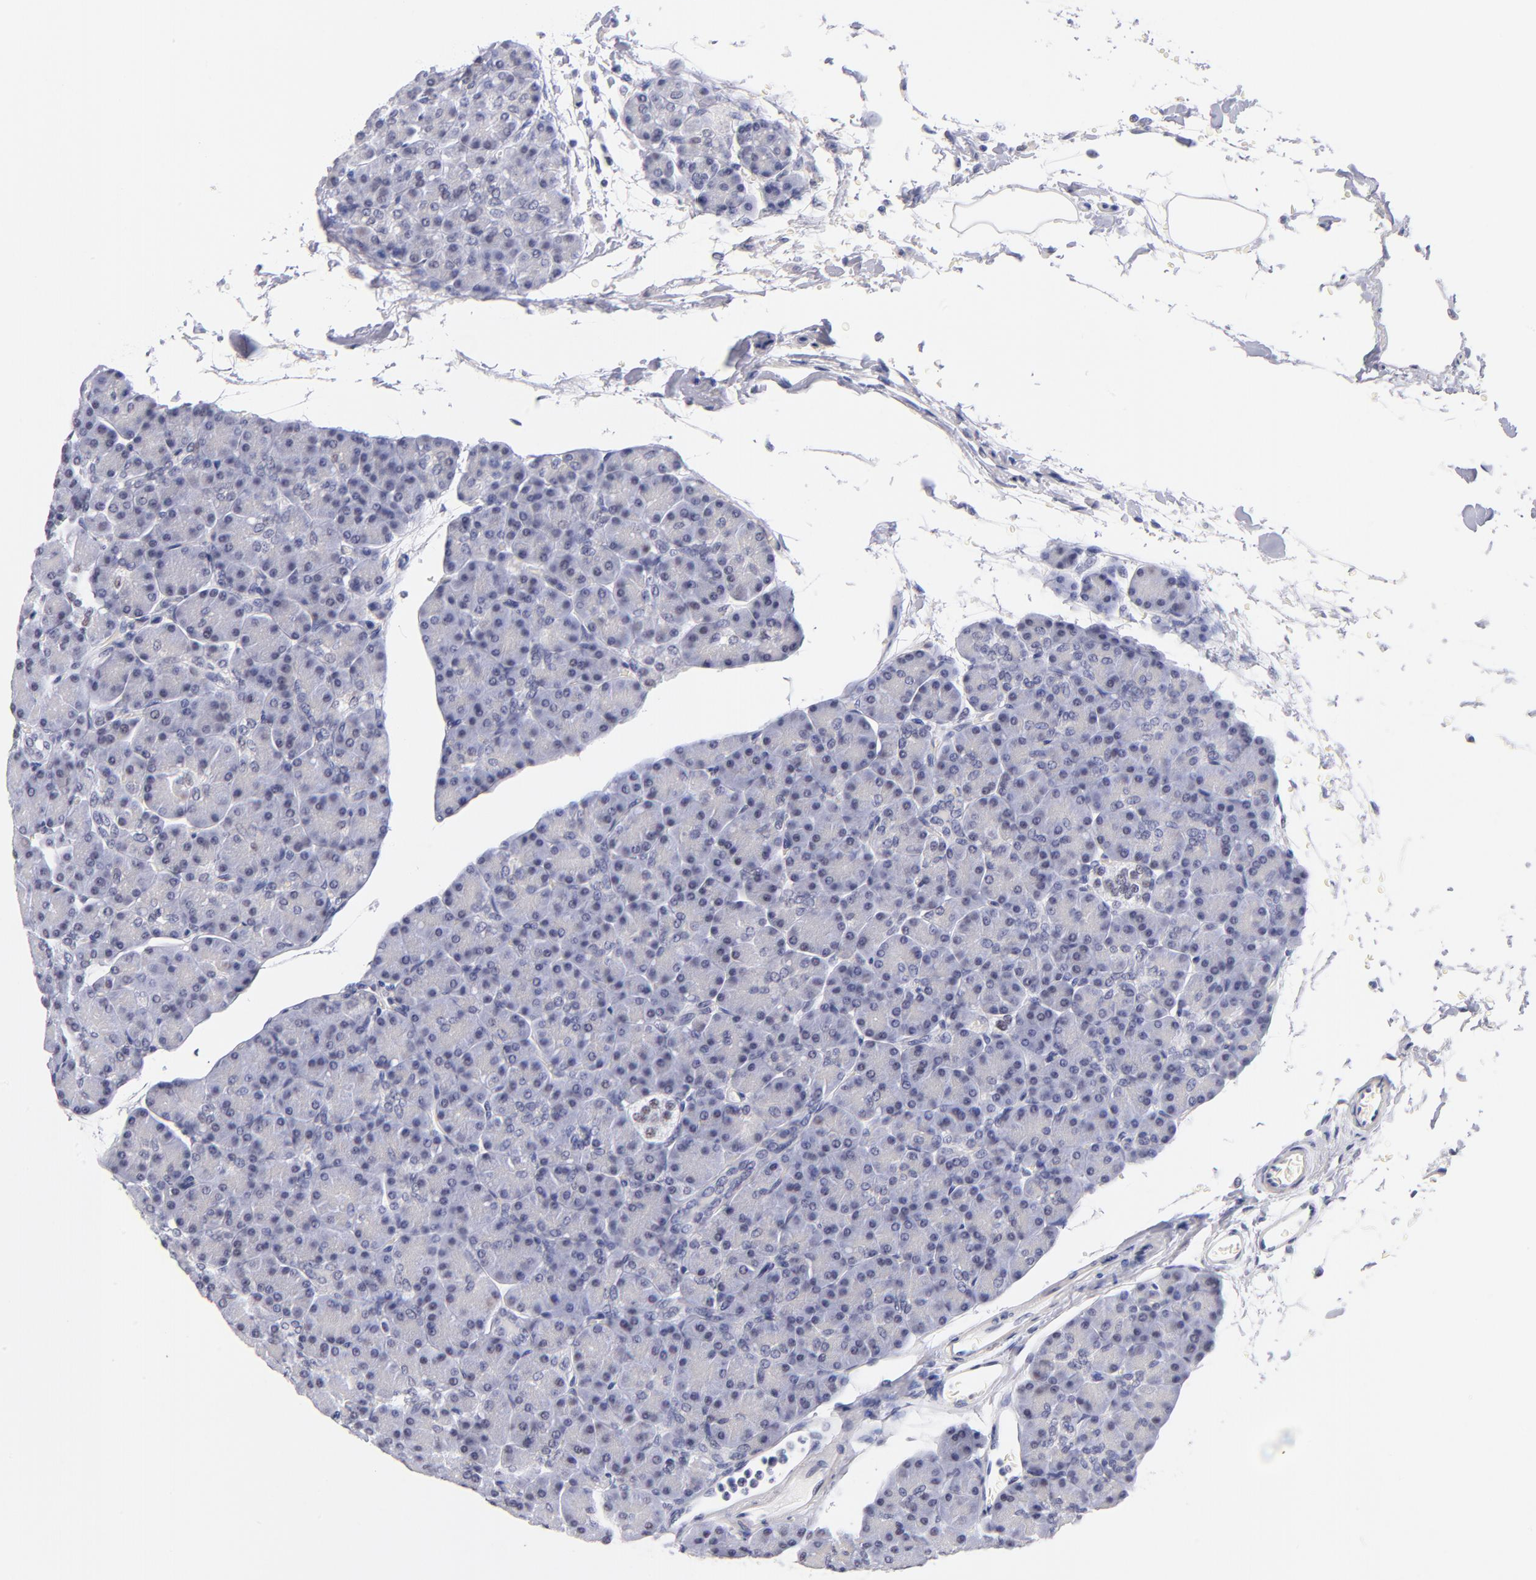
{"staining": {"intensity": "negative", "quantity": "none", "location": "none"}, "tissue": "pancreas", "cell_type": "Exocrine glandular cells", "image_type": "normal", "snomed": [{"axis": "morphology", "description": "Normal tissue, NOS"}, {"axis": "topography", "description": "Pancreas"}], "caption": "A photomicrograph of pancreas stained for a protein displays no brown staining in exocrine glandular cells.", "gene": "SNRPB", "patient": {"sex": "female", "age": 43}}